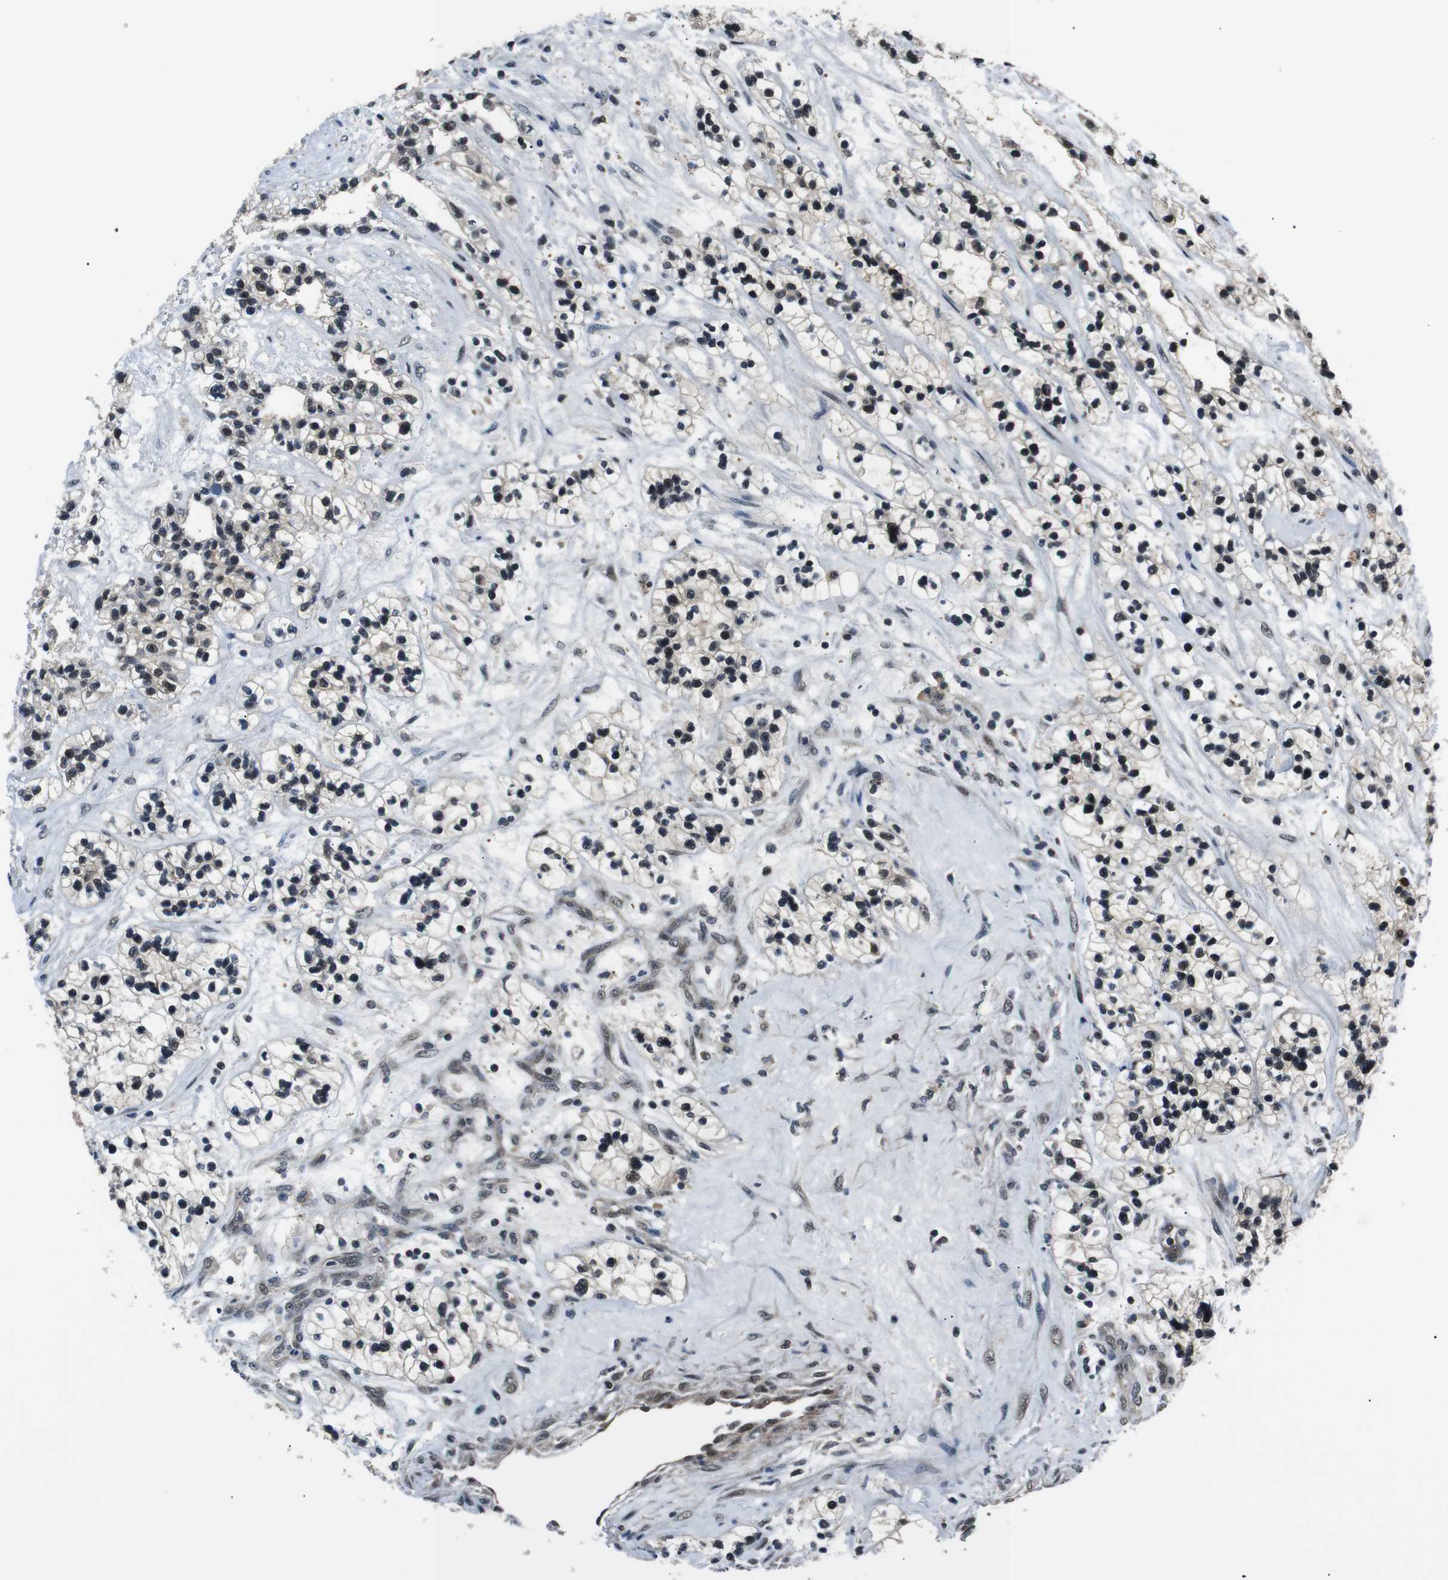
{"staining": {"intensity": "strong", "quantity": "25%-75%", "location": "nuclear"}, "tissue": "renal cancer", "cell_type": "Tumor cells", "image_type": "cancer", "snomed": [{"axis": "morphology", "description": "Adenocarcinoma, NOS"}, {"axis": "topography", "description": "Kidney"}], "caption": "The image exhibits immunohistochemical staining of renal adenocarcinoma. There is strong nuclear positivity is appreciated in about 25%-75% of tumor cells.", "gene": "SKP1", "patient": {"sex": "female", "age": 57}}